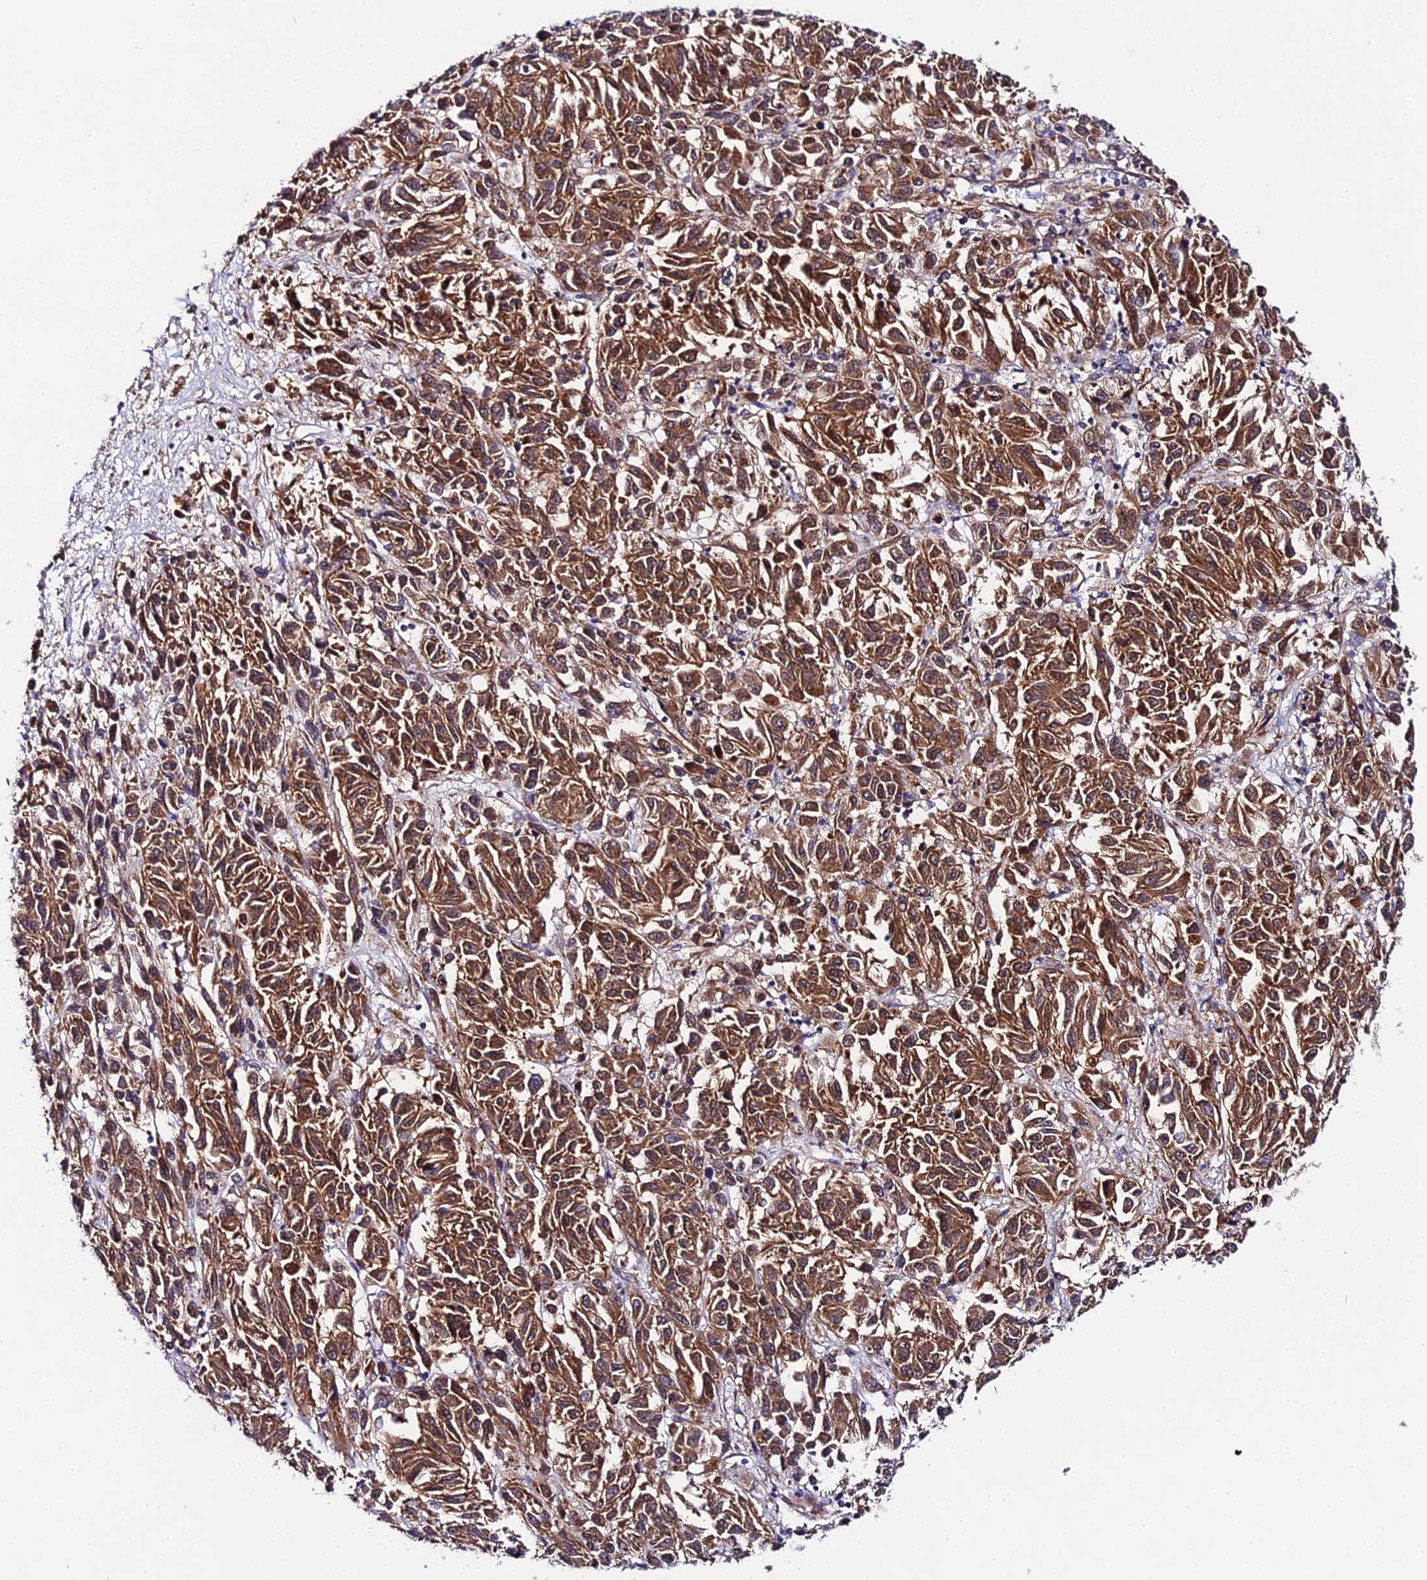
{"staining": {"intensity": "strong", "quantity": ">75%", "location": "cytoplasmic/membranous"}, "tissue": "melanoma", "cell_type": "Tumor cells", "image_type": "cancer", "snomed": [{"axis": "morphology", "description": "Malignant melanoma, Metastatic site"}, {"axis": "topography", "description": "Lung"}], "caption": "The micrograph reveals immunohistochemical staining of melanoma. There is strong cytoplasmic/membranous positivity is identified in approximately >75% of tumor cells.", "gene": "PPP2R2C", "patient": {"sex": "male", "age": 64}}